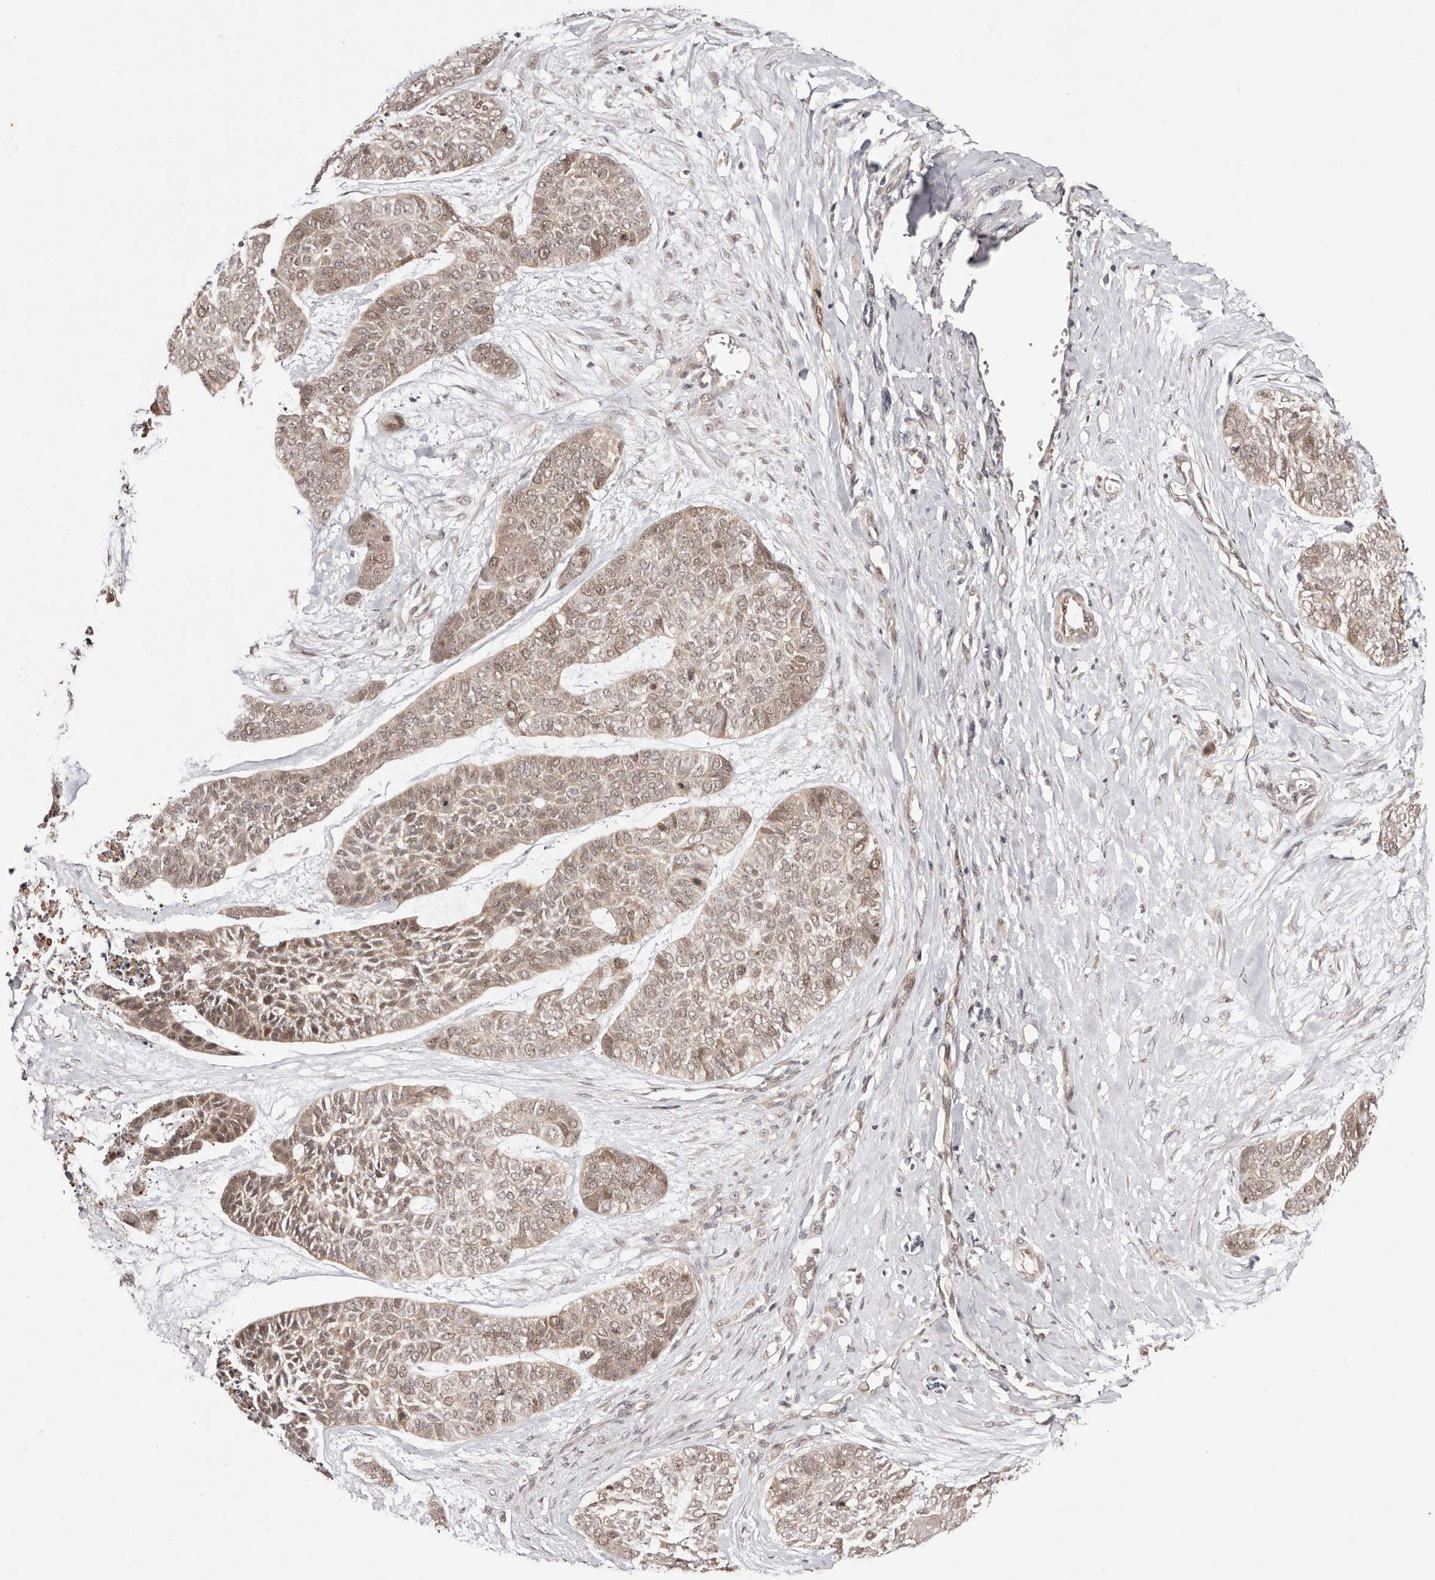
{"staining": {"intensity": "weak", "quantity": ">75%", "location": "cytoplasmic/membranous,nuclear"}, "tissue": "skin cancer", "cell_type": "Tumor cells", "image_type": "cancer", "snomed": [{"axis": "morphology", "description": "Basal cell carcinoma"}, {"axis": "topography", "description": "Skin"}], "caption": "Immunohistochemical staining of human basal cell carcinoma (skin) reveals weak cytoplasmic/membranous and nuclear protein expression in about >75% of tumor cells. (brown staining indicates protein expression, while blue staining denotes nuclei).", "gene": "EGR3", "patient": {"sex": "female", "age": 64}}